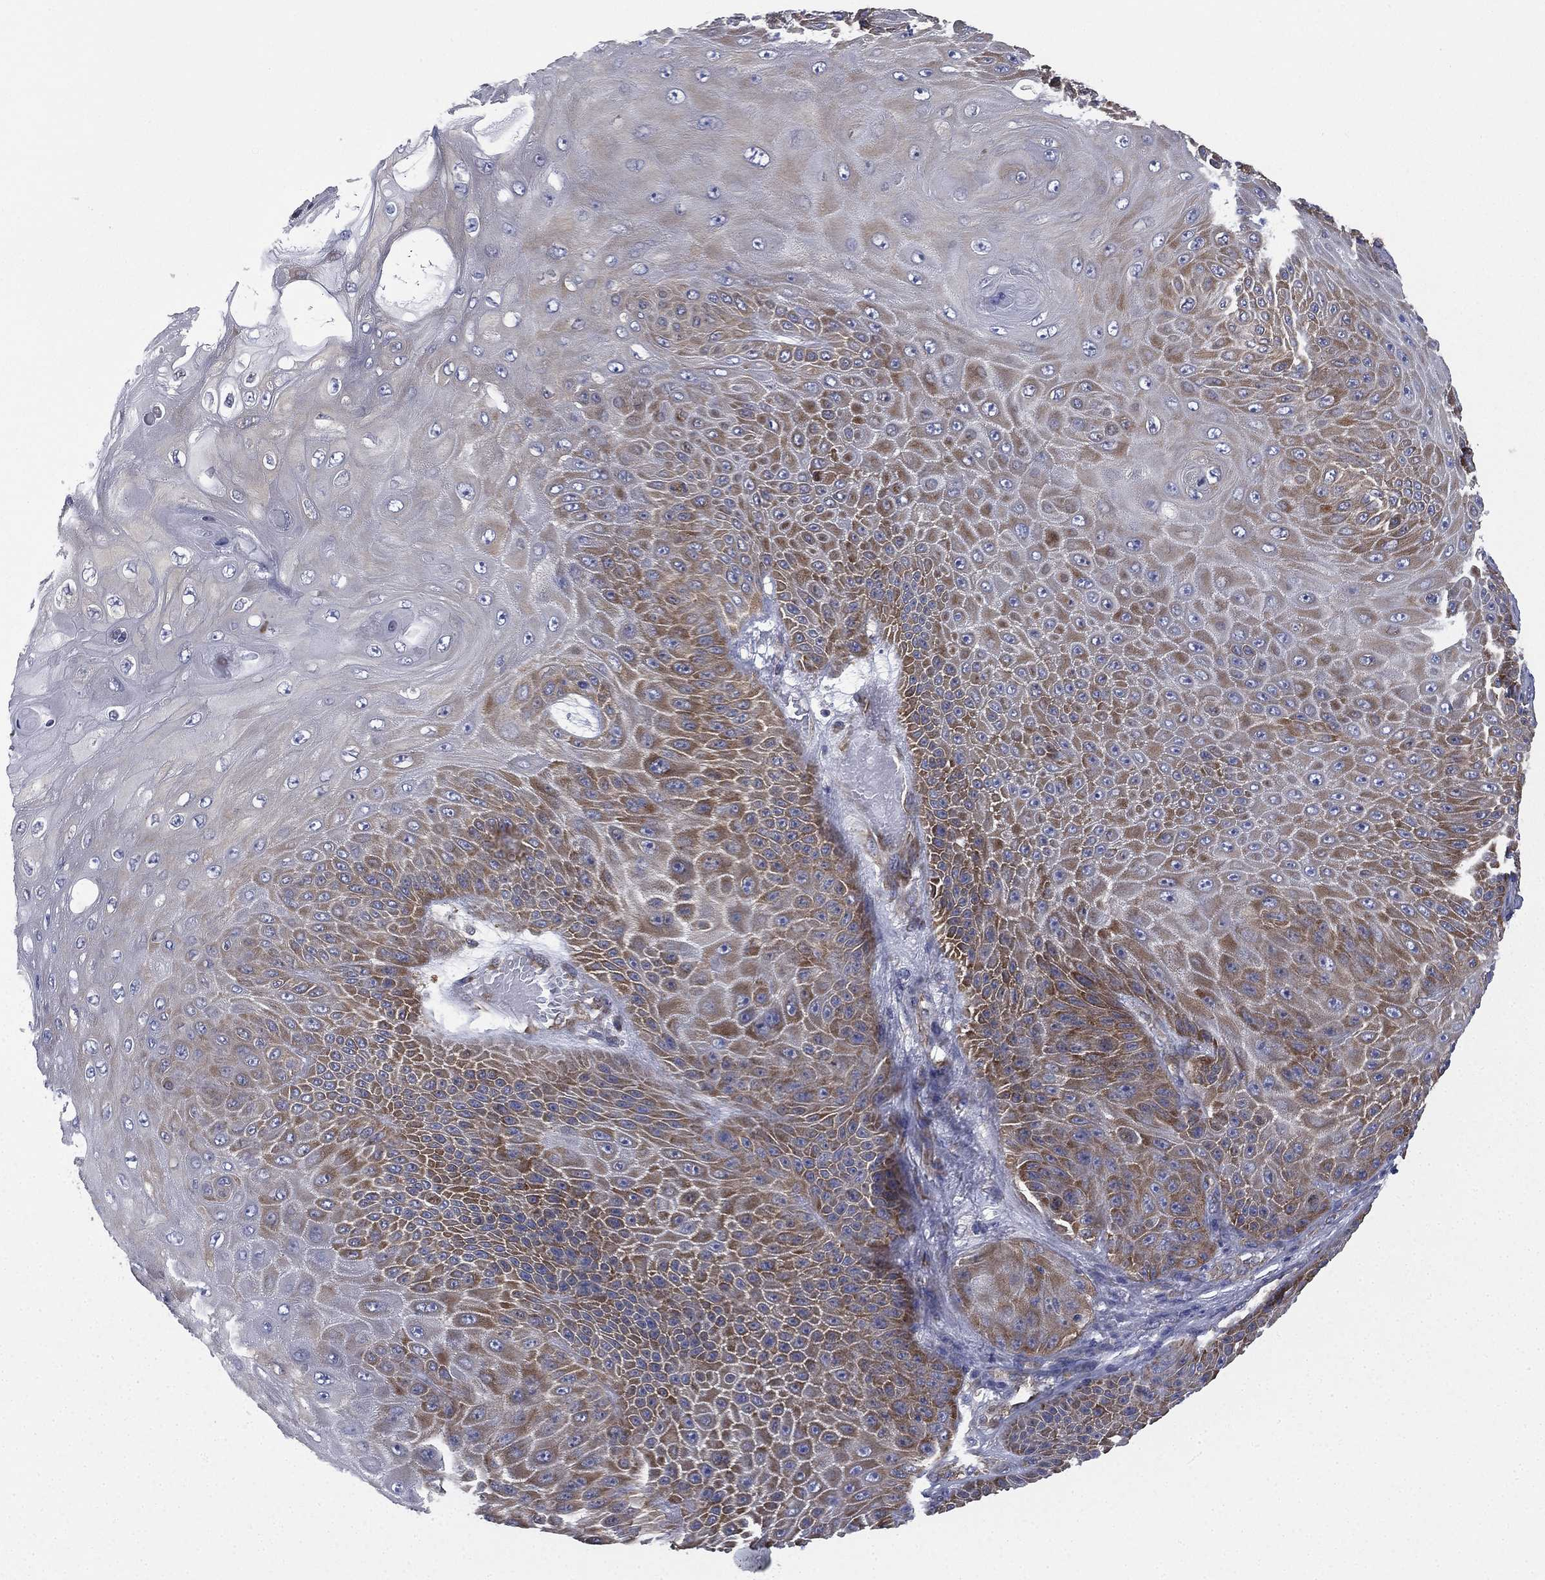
{"staining": {"intensity": "moderate", "quantity": "25%-75%", "location": "cytoplasmic/membranous"}, "tissue": "skin cancer", "cell_type": "Tumor cells", "image_type": "cancer", "snomed": [{"axis": "morphology", "description": "Squamous cell carcinoma, NOS"}, {"axis": "topography", "description": "Skin"}], "caption": "A medium amount of moderate cytoplasmic/membranous staining is seen in about 25%-75% of tumor cells in skin squamous cell carcinoma tissue. The staining was performed using DAB, with brown indicating positive protein expression. Nuclei are stained blue with hematoxylin.", "gene": "FARSA", "patient": {"sex": "male", "age": 62}}